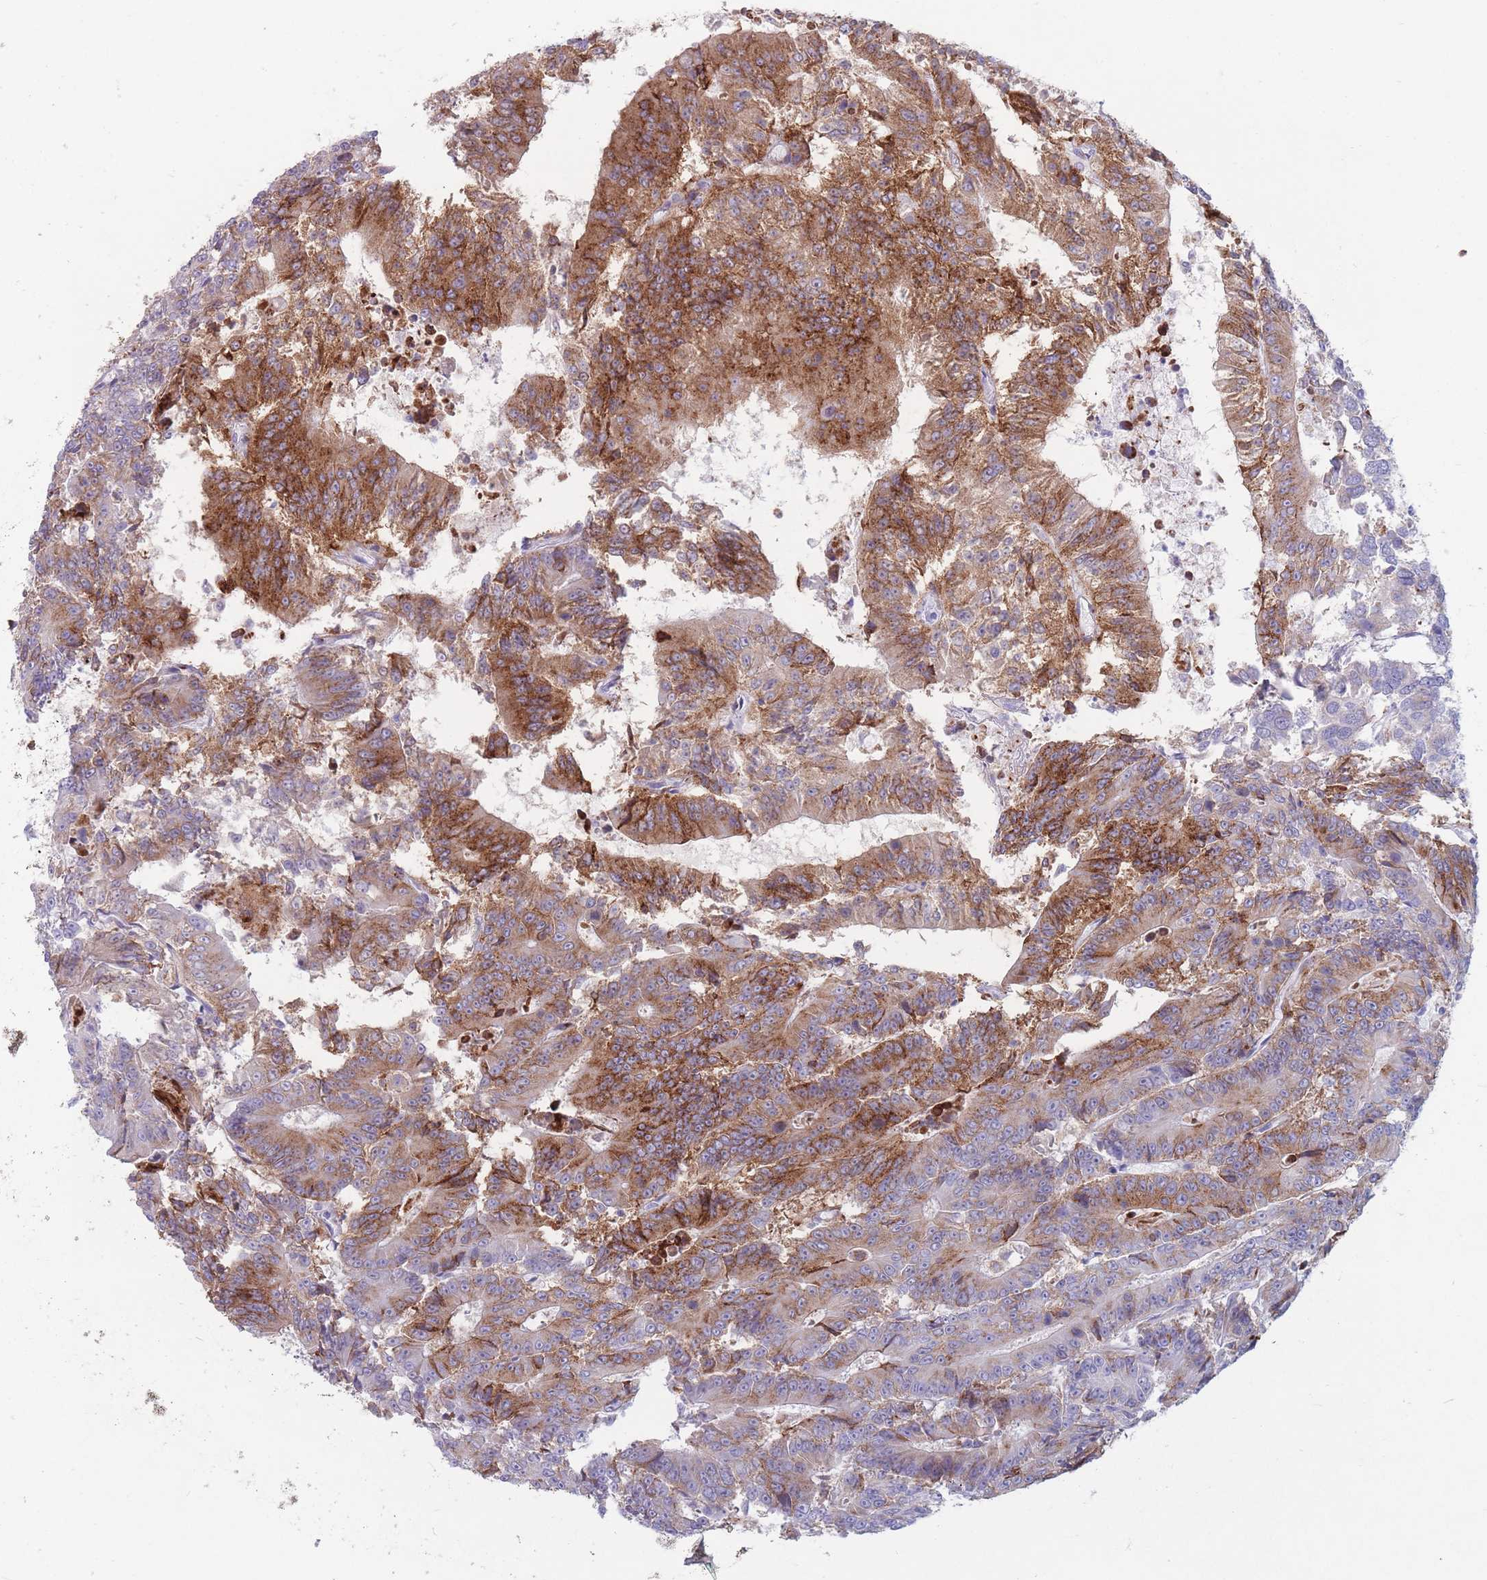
{"staining": {"intensity": "moderate", "quantity": "25%-75%", "location": "cytoplasmic/membranous"}, "tissue": "colorectal cancer", "cell_type": "Tumor cells", "image_type": "cancer", "snomed": [{"axis": "morphology", "description": "Adenocarcinoma, NOS"}, {"axis": "topography", "description": "Colon"}], "caption": "High-magnification brightfield microscopy of colorectal cancer (adenocarcinoma) stained with DAB (3,3'-diaminobenzidine) (brown) and counterstained with hematoxylin (blue). tumor cells exhibit moderate cytoplasmic/membranous expression is identified in approximately25%-75% of cells.", "gene": "ST3GAL5", "patient": {"sex": "male", "age": 83}}